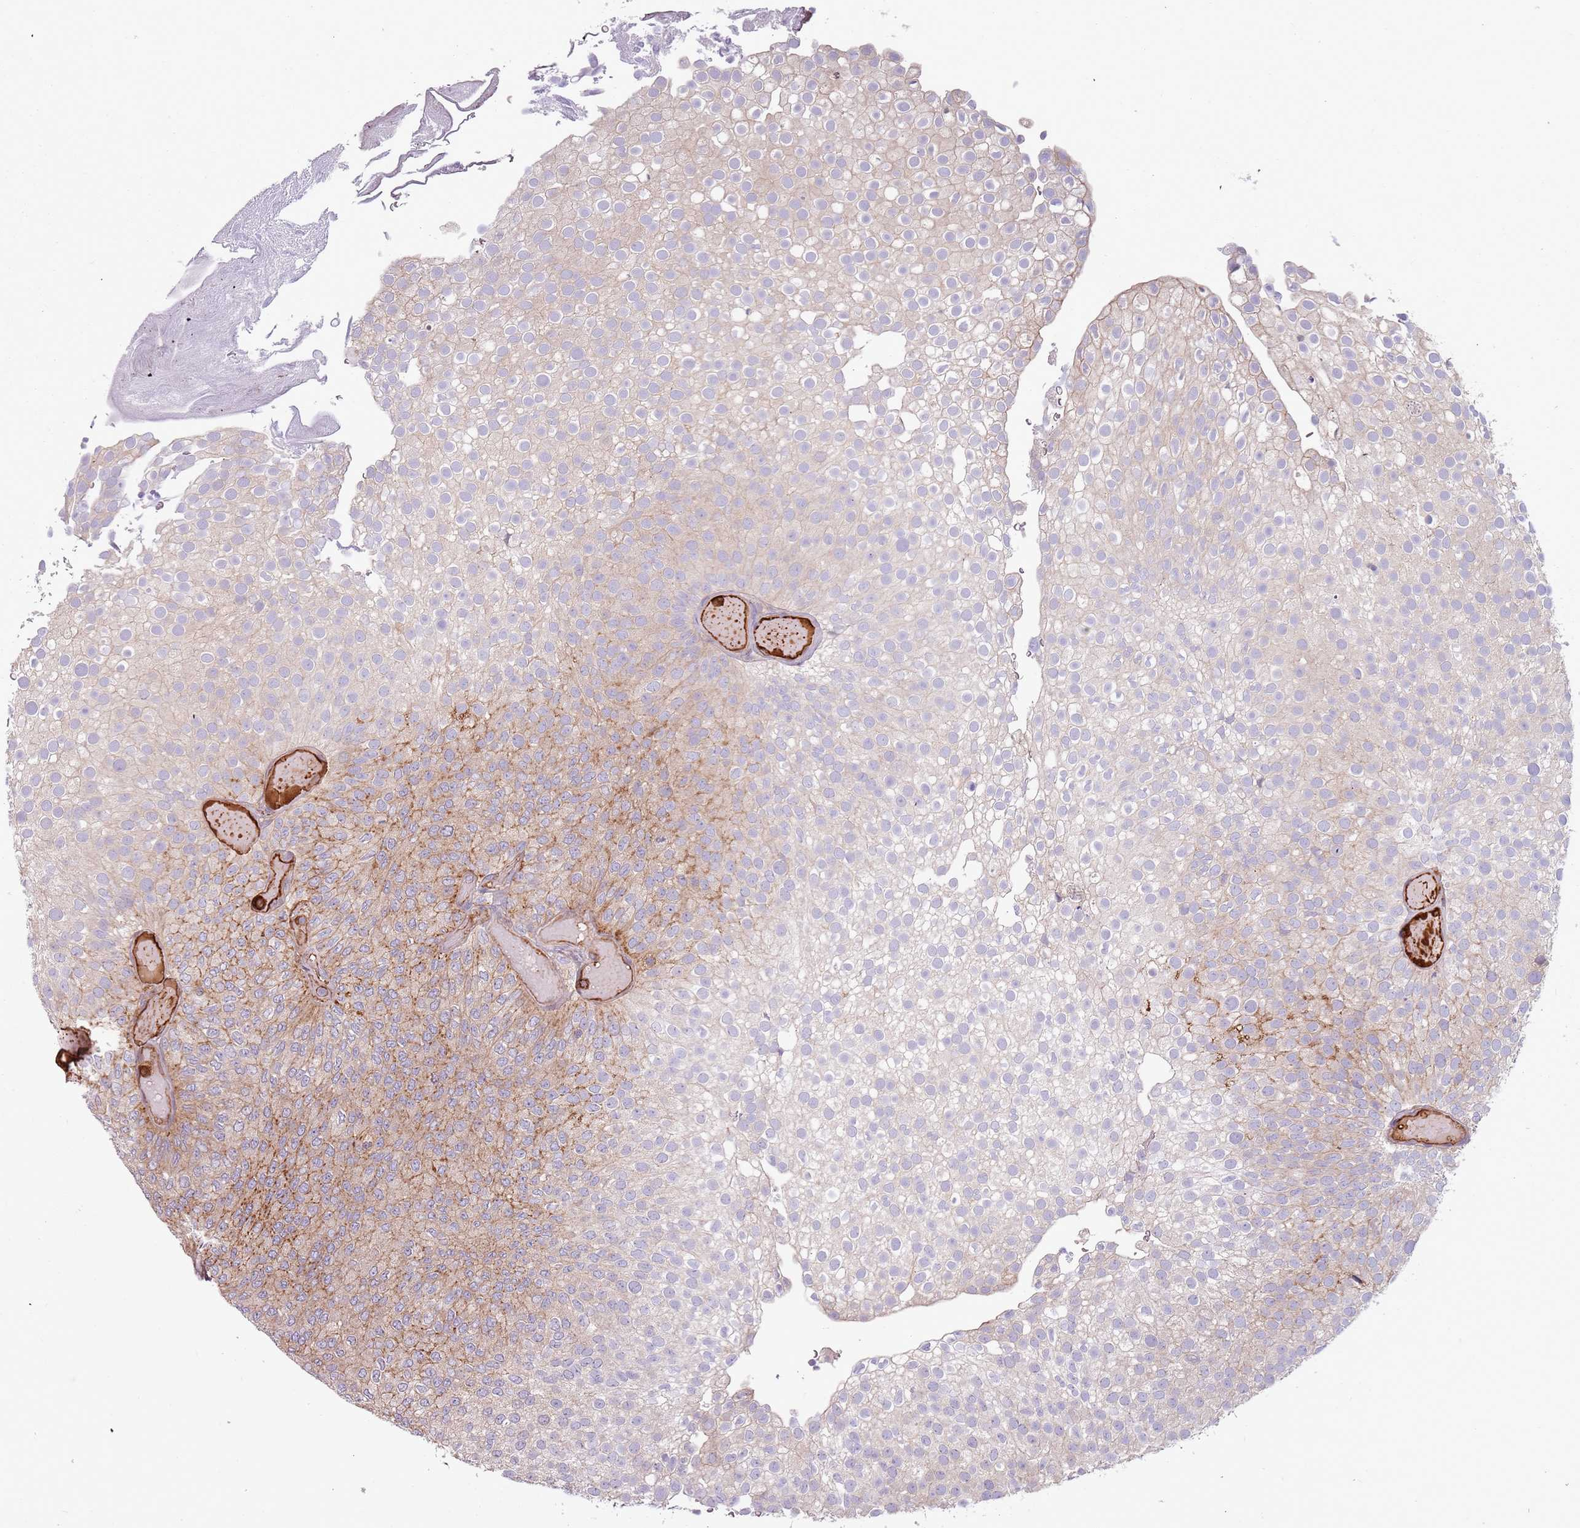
{"staining": {"intensity": "moderate", "quantity": "<25%", "location": "cytoplasmic/membranous"}, "tissue": "urothelial cancer", "cell_type": "Tumor cells", "image_type": "cancer", "snomed": [{"axis": "morphology", "description": "Urothelial carcinoma, Low grade"}, {"axis": "topography", "description": "Urinary bladder"}], "caption": "This is a histology image of immunohistochemistry staining of low-grade urothelial carcinoma, which shows moderate staining in the cytoplasmic/membranous of tumor cells.", "gene": "NADK", "patient": {"sex": "male", "age": 78}}